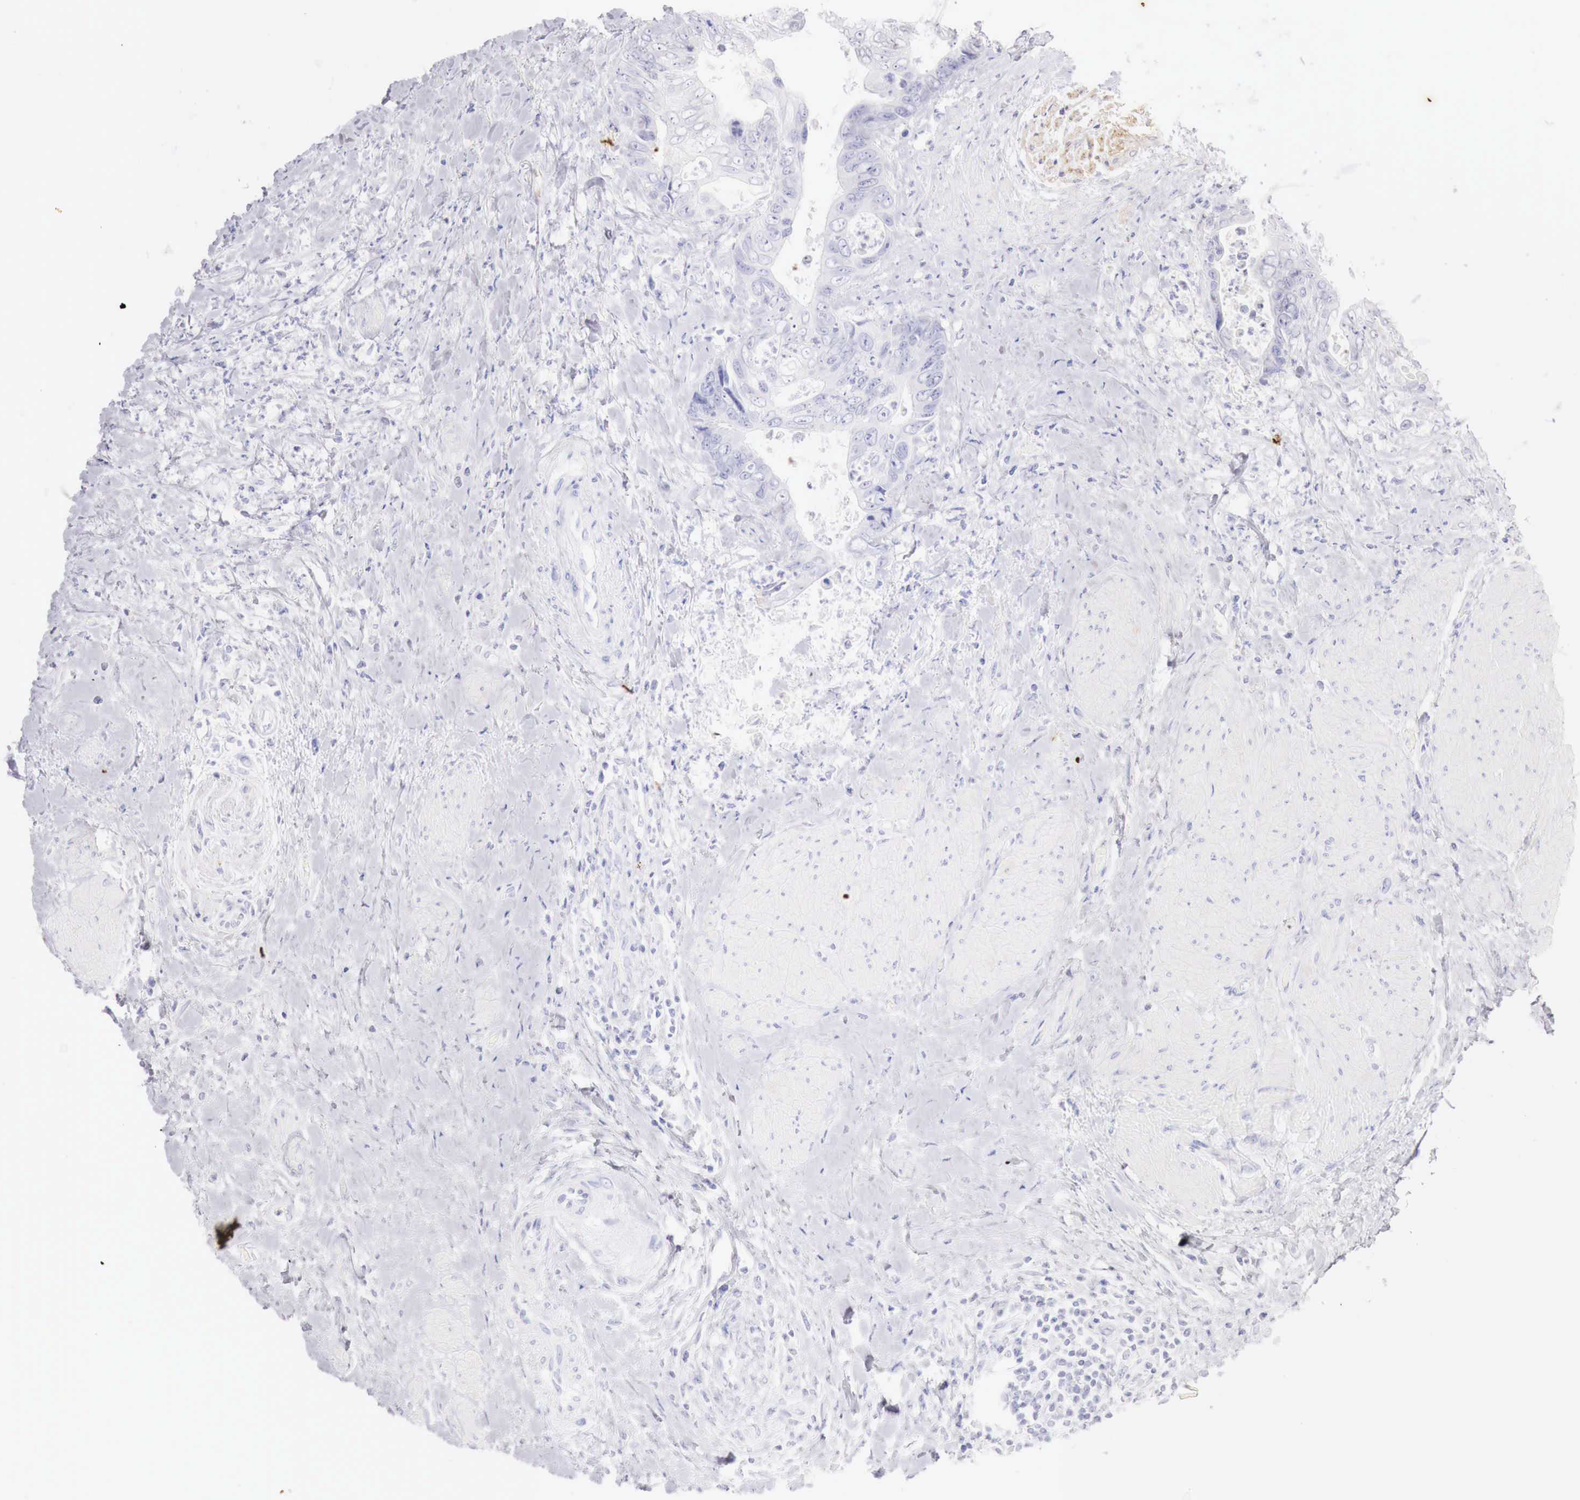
{"staining": {"intensity": "negative", "quantity": "none", "location": "none"}, "tissue": "colorectal cancer", "cell_type": "Tumor cells", "image_type": "cancer", "snomed": [{"axis": "morphology", "description": "Adenocarcinoma, NOS"}, {"axis": "topography", "description": "Rectum"}], "caption": "This photomicrograph is of adenocarcinoma (colorectal) stained with immunohistochemistry (IHC) to label a protein in brown with the nuclei are counter-stained blue. There is no staining in tumor cells.", "gene": "INHA", "patient": {"sex": "female", "age": 65}}